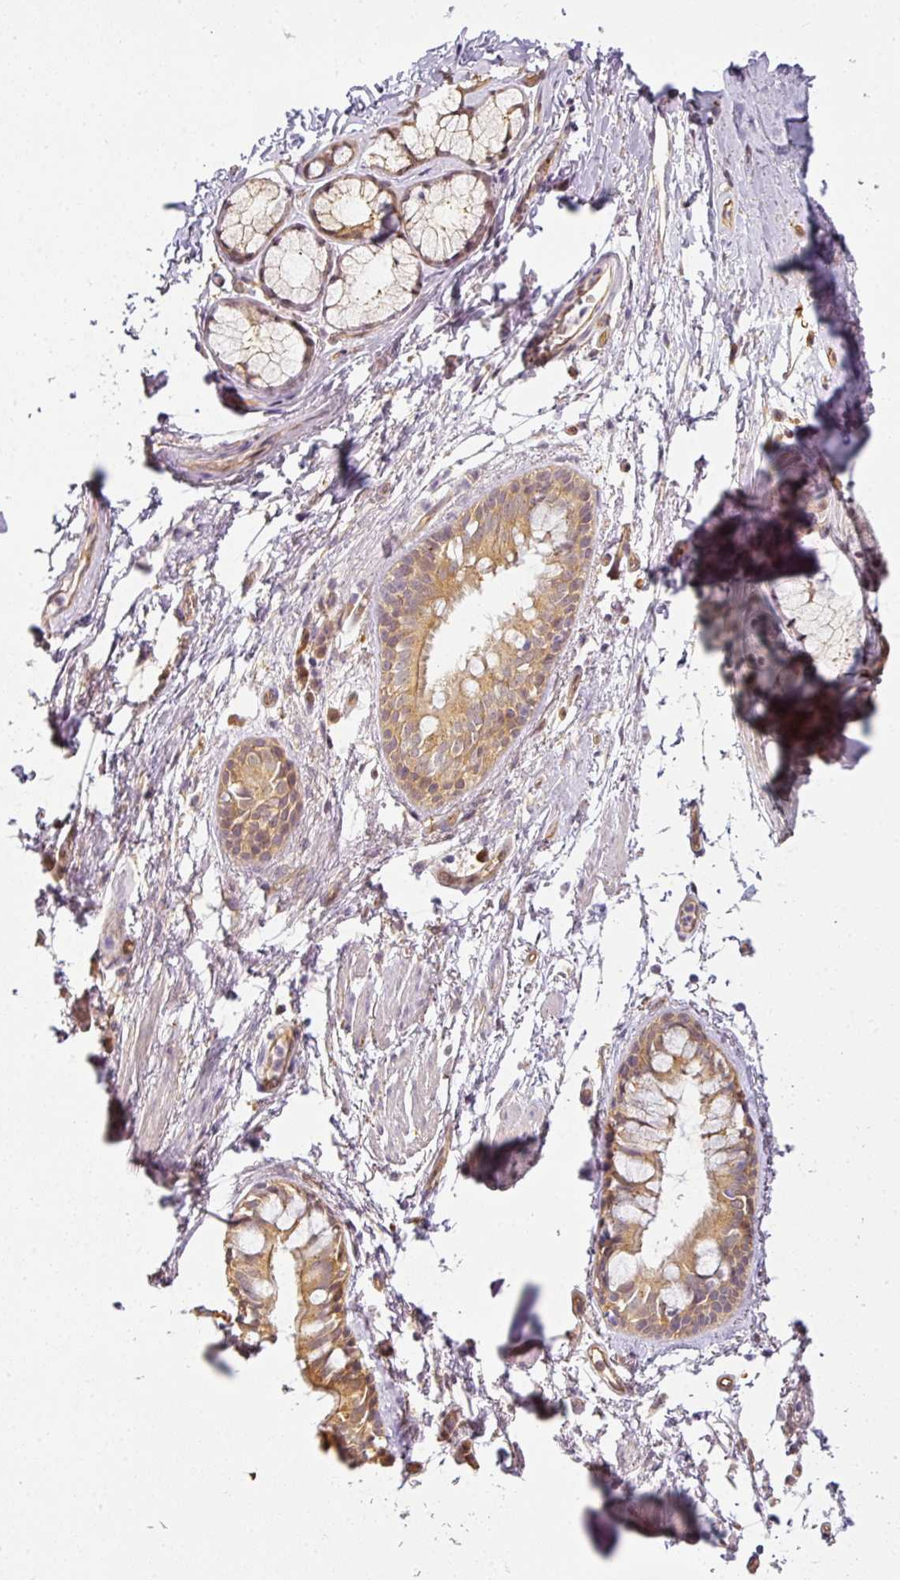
{"staining": {"intensity": "moderate", "quantity": ">75%", "location": "cytoplasmic/membranous"}, "tissue": "bronchus", "cell_type": "Respiratory epithelial cells", "image_type": "normal", "snomed": [{"axis": "morphology", "description": "Normal tissue, NOS"}, {"axis": "topography", "description": "Bronchus"}], "caption": "Protein expression analysis of normal bronchus exhibits moderate cytoplasmic/membranous positivity in approximately >75% of respiratory epithelial cells.", "gene": "ANKRD18A", "patient": {"sex": "male", "age": 70}}